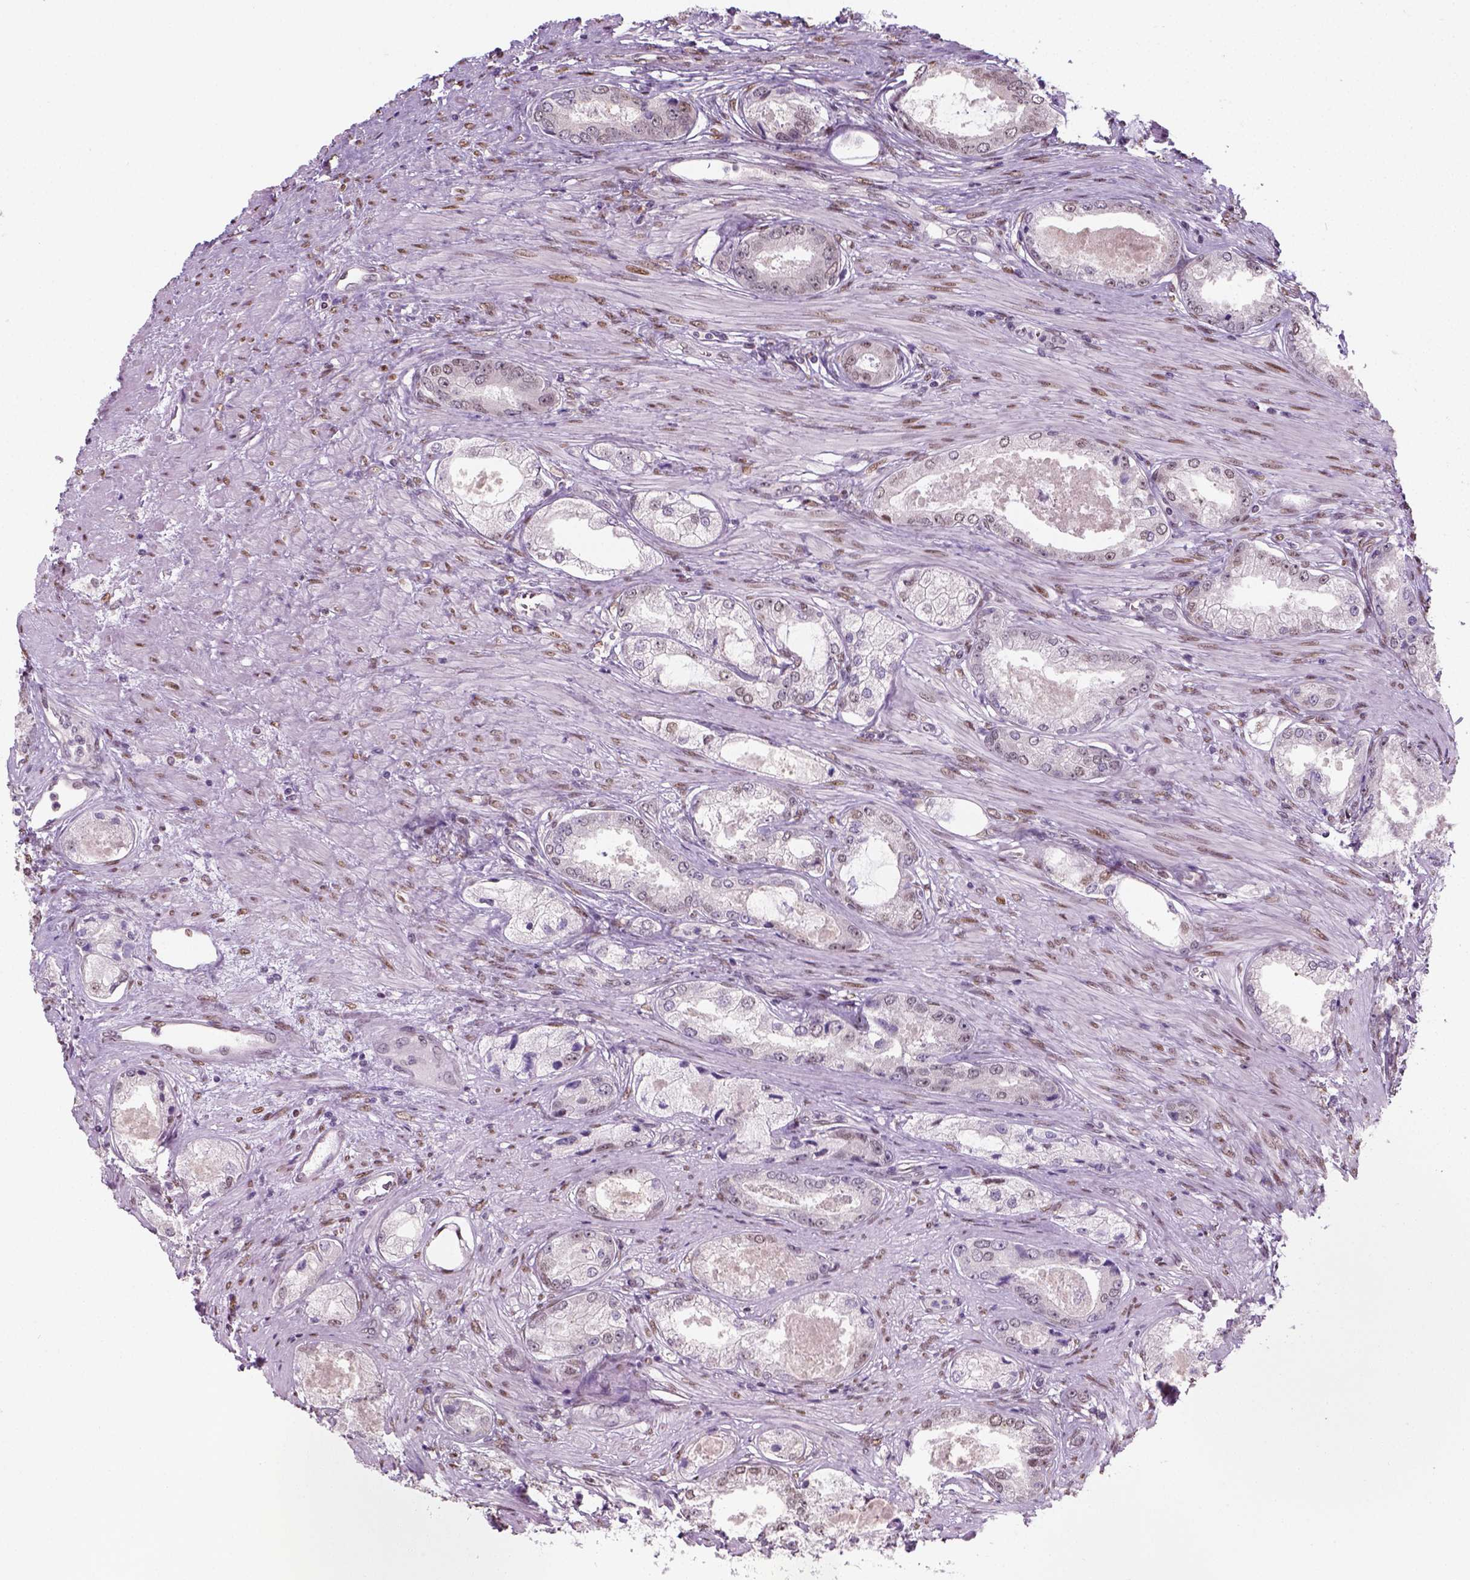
{"staining": {"intensity": "moderate", "quantity": "<25%", "location": "nuclear"}, "tissue": "prostate cancer", "cell_type": "Tumor cells", "image_type": "cancer", "snomed": [{"axis": "morphology", "description": "Adenocarcinoma, Low grade"}, {"axis": "topography", "description": "Prostate"}], "caption": "IHC histopathology image of neoplastic tissue: adenocarcinoma (low-grade) (prostate) stained using immunohistochemistry demonstrates low levels of moderate protein expression localized specifically in the nuclear of tumor cells, appearing as a nuclear brown color.", "gene": "C1orf112", "patient": {"sex": "male", "age": 68}}